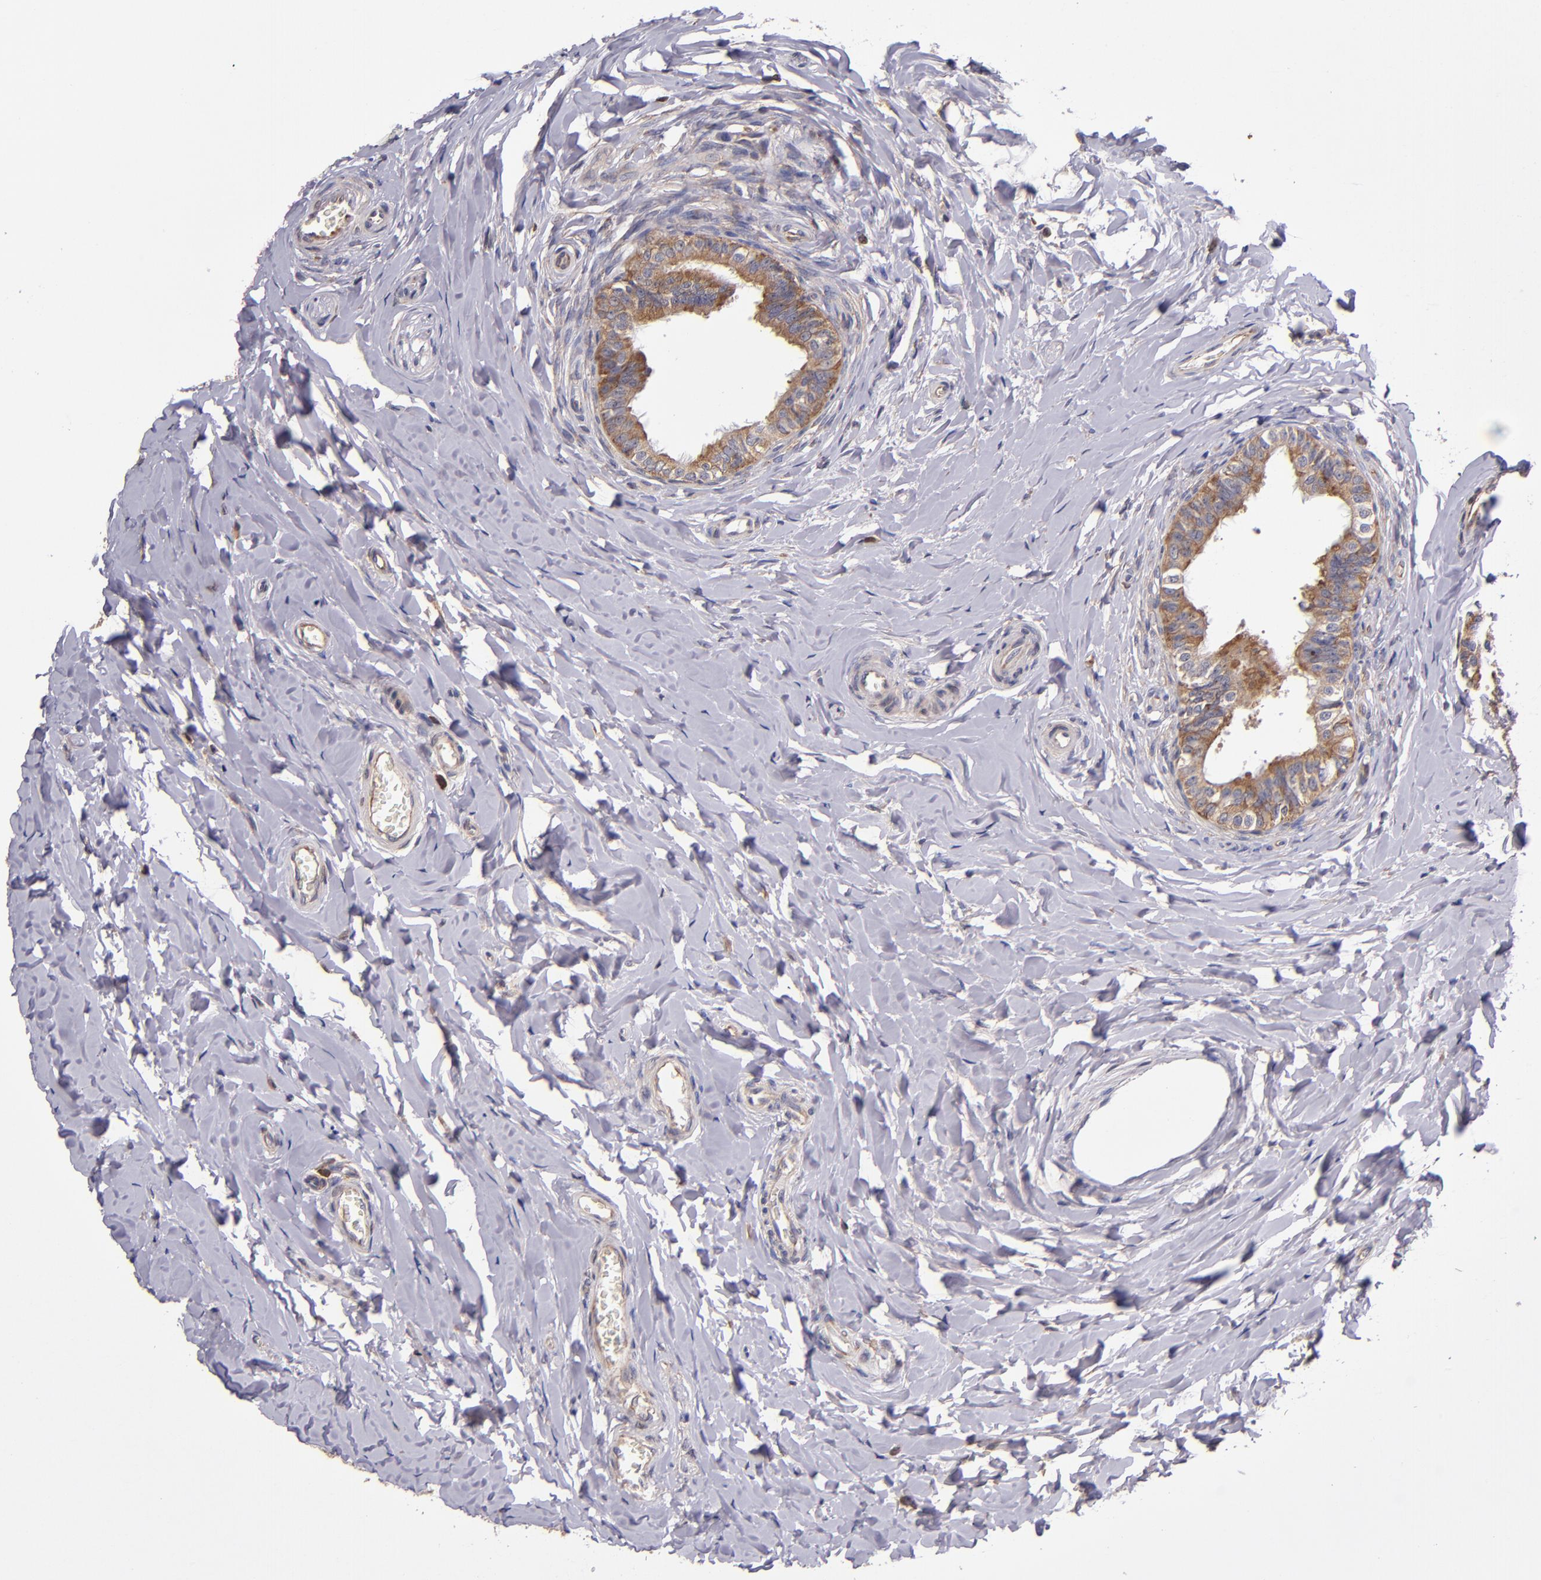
{"staining": {"intensity": "moderate", "quantity": ">75%", "location": "cytoplasmic/membranous"}, "tissue": "epididymis", "cell_type": "Glandular cells", "image_type": "normal", "snomed": [{"axis": "morphology", "description": "Normal tissue, NOS"}, {"axis": "topography", "description": "Soft tissue"}, {"axis": "topography", "description": "Epididymis"}], "caption": "A brown stain highlights moderate cytoplasmic/membranous expression of a protein in glandular cells of normal epididymis. (brown staining indicates protein expression, while blue staining denotes nuclei).", "gene": "EIF4ENIF1", "patient": {"sex": "male", "age": 26}}